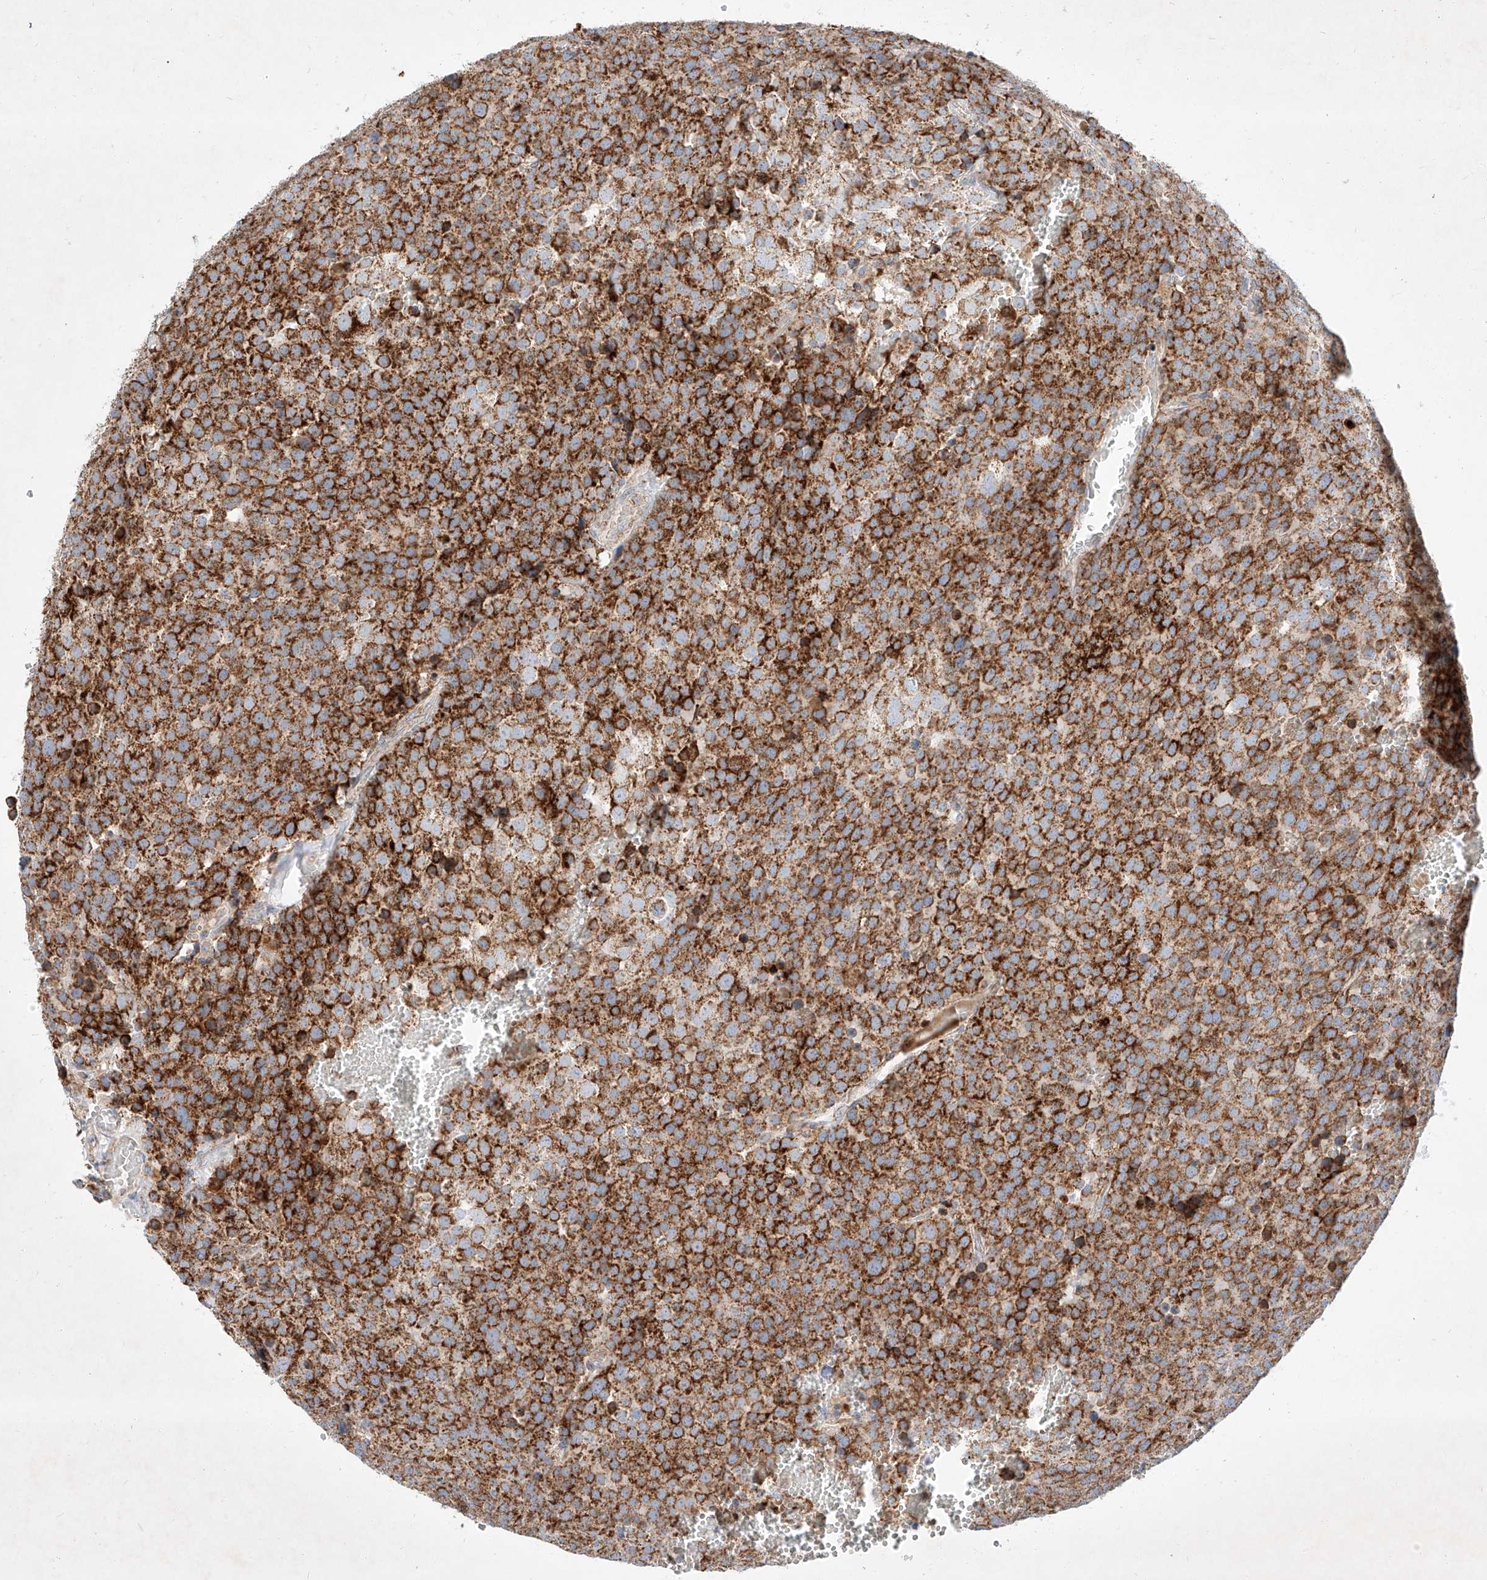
{"staining": {"intensity": "strong", "quantity": ">75%", "location": "cytoplasmic/membranous"}, "tissue": "testis cancer", "cell_type": "Tumor cells", "image_type": "cancer", "snomed": [{"axis": "morphology", "description": "Seminoma, NOS"}, {"axis": "topography", "description": "Testis"}], "caption": "Immunohistochemistry (IHC) (DAB) staining of human seminoma (testis) reveals strong cytoplasmic/membranous protein staining in about >75% of tumor cells.", "gene": "OSGEPL1", "patient": {"sex": "male", "age": 71}}